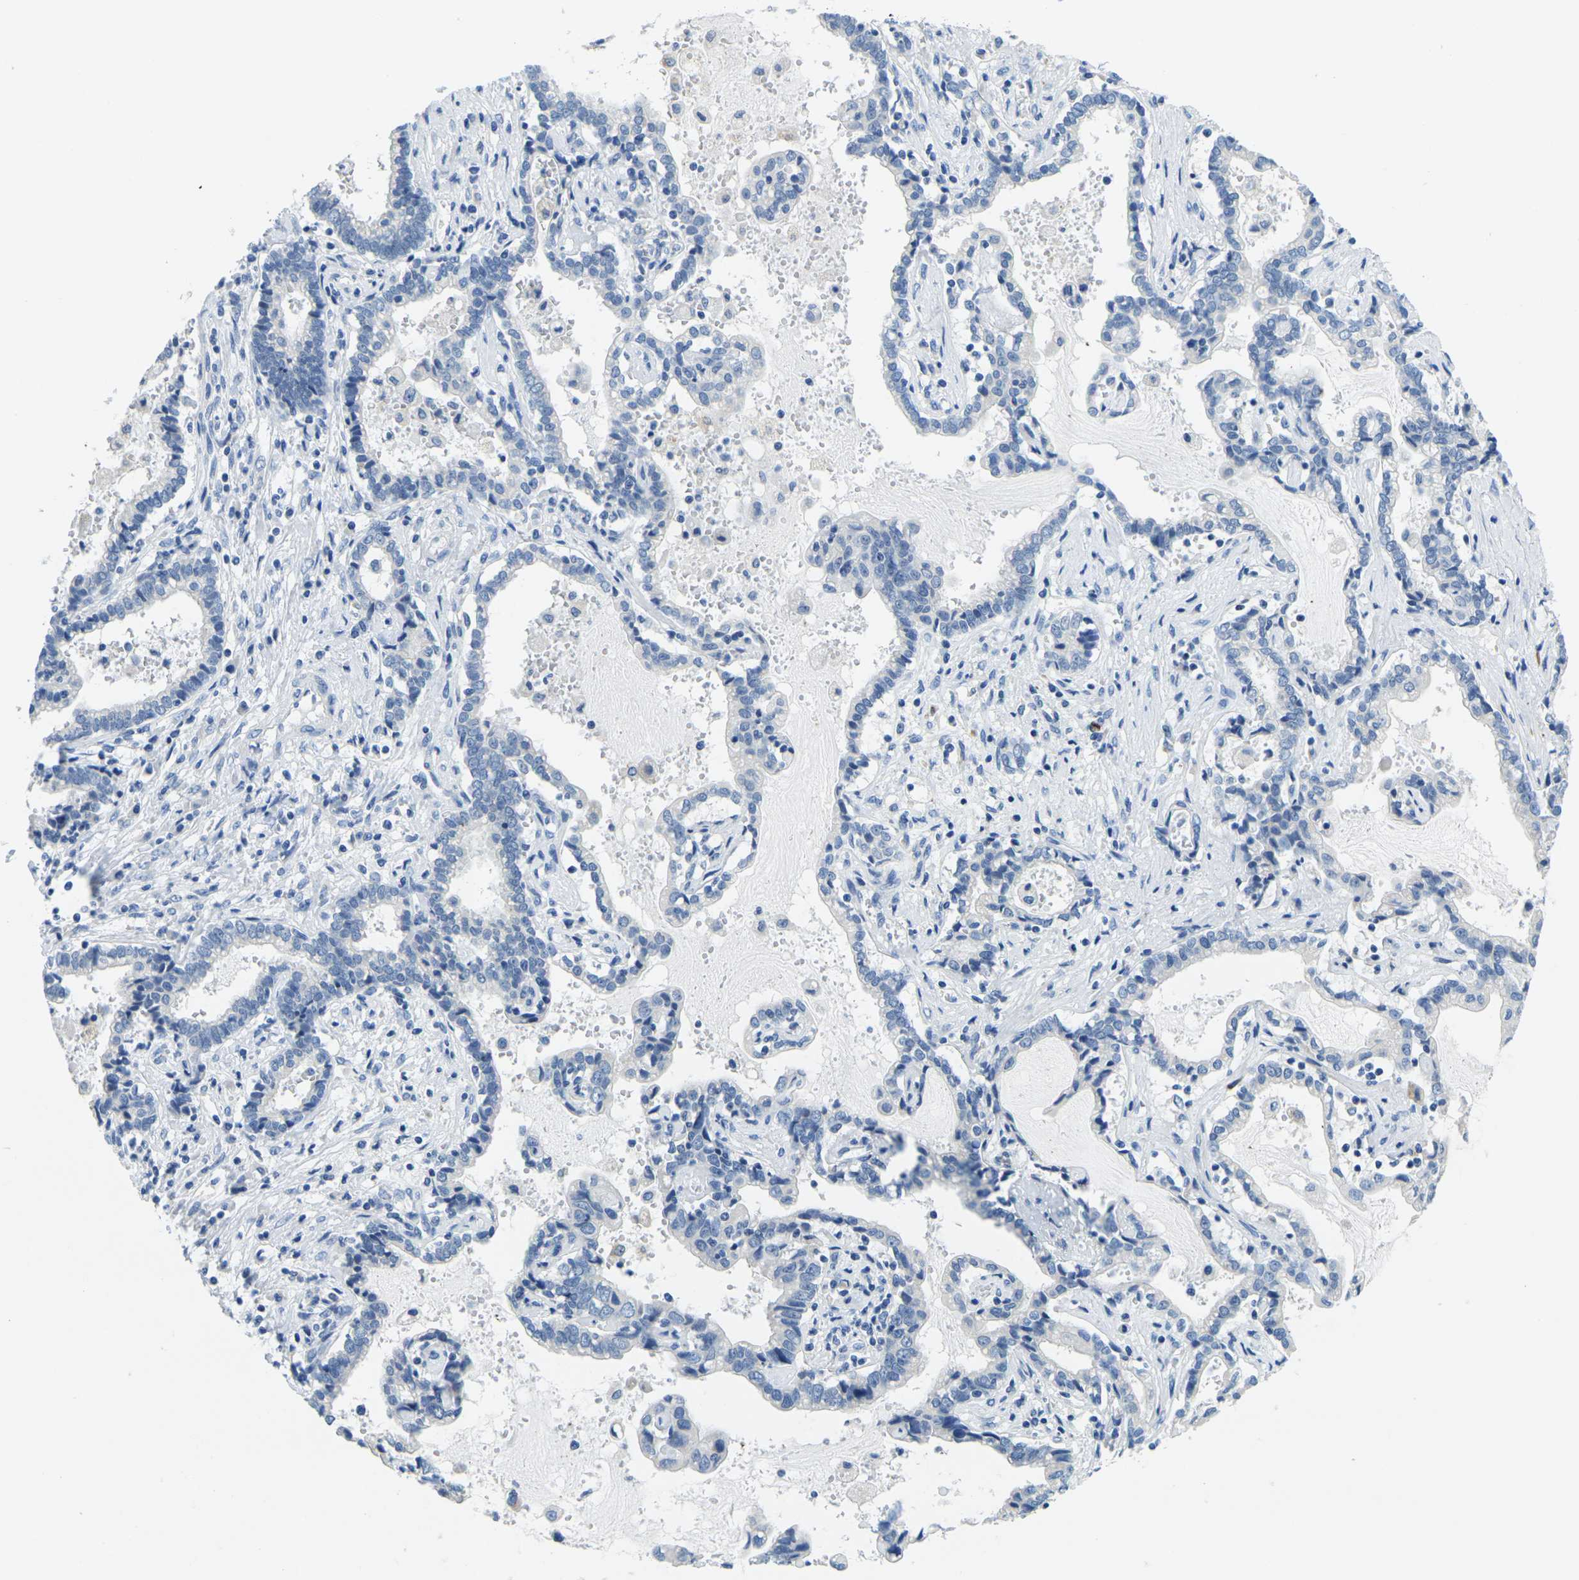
{"staining": {"intensity": "negative", "quantity": "none", "location": "none"}, "tissue": "liver cancer", "cell_type": "Tumor cells", "image_type": "cancer", "snomed": [{"axis": "morphology", "description": "Cholangiocarcinoma"}, {"axis": "topography", "description": "Liver"}], "caption": "Cholangiocarcinoma (liver) was stained to show a protein in brown. There is no significant positivity in tumor cells.", "gene": "GPR15", "patient": {"sex": "male", "age": 57}}